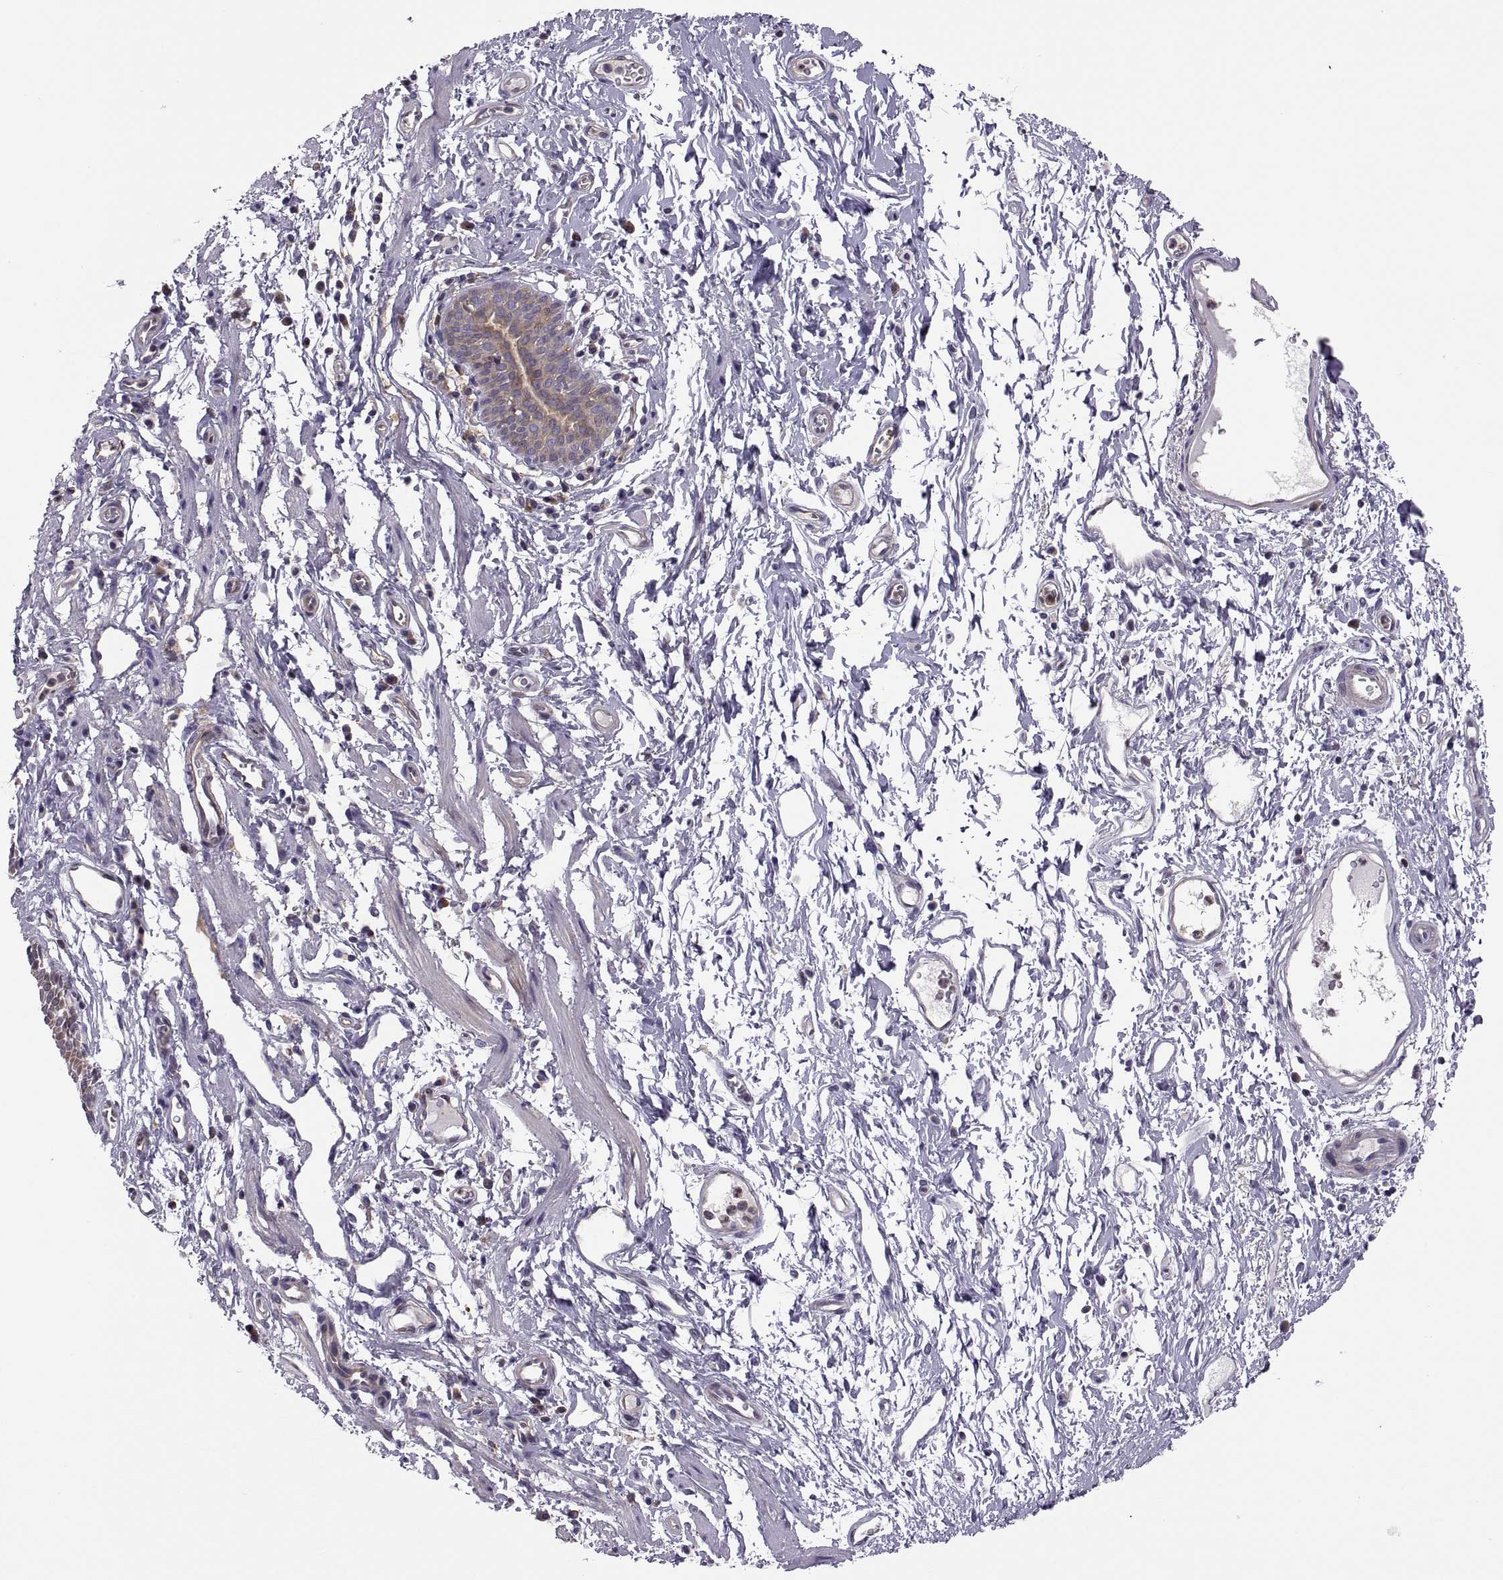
{"staining": {"intensity": "moderate", "quantity": "<25%", "location": "cytoplasmic/membranous"}, "tissue": "esophagus", "cell_type": "Squamous epithelial cells", "image_type": "normal", "snomed": [{"axis": "morphology", "description": "Normal tissue, NOS"}, {"axis": "topography", "description": "Esophagus"}], "caption": "This is a micrograph of immunohistochemistry staining of benign esophagus, which shows moderate positivity in the cytoplasmic/membranous of squamous epithelial cells.", "gene": "SPATA32", "patient": {"sex": "male", "age": 72}}